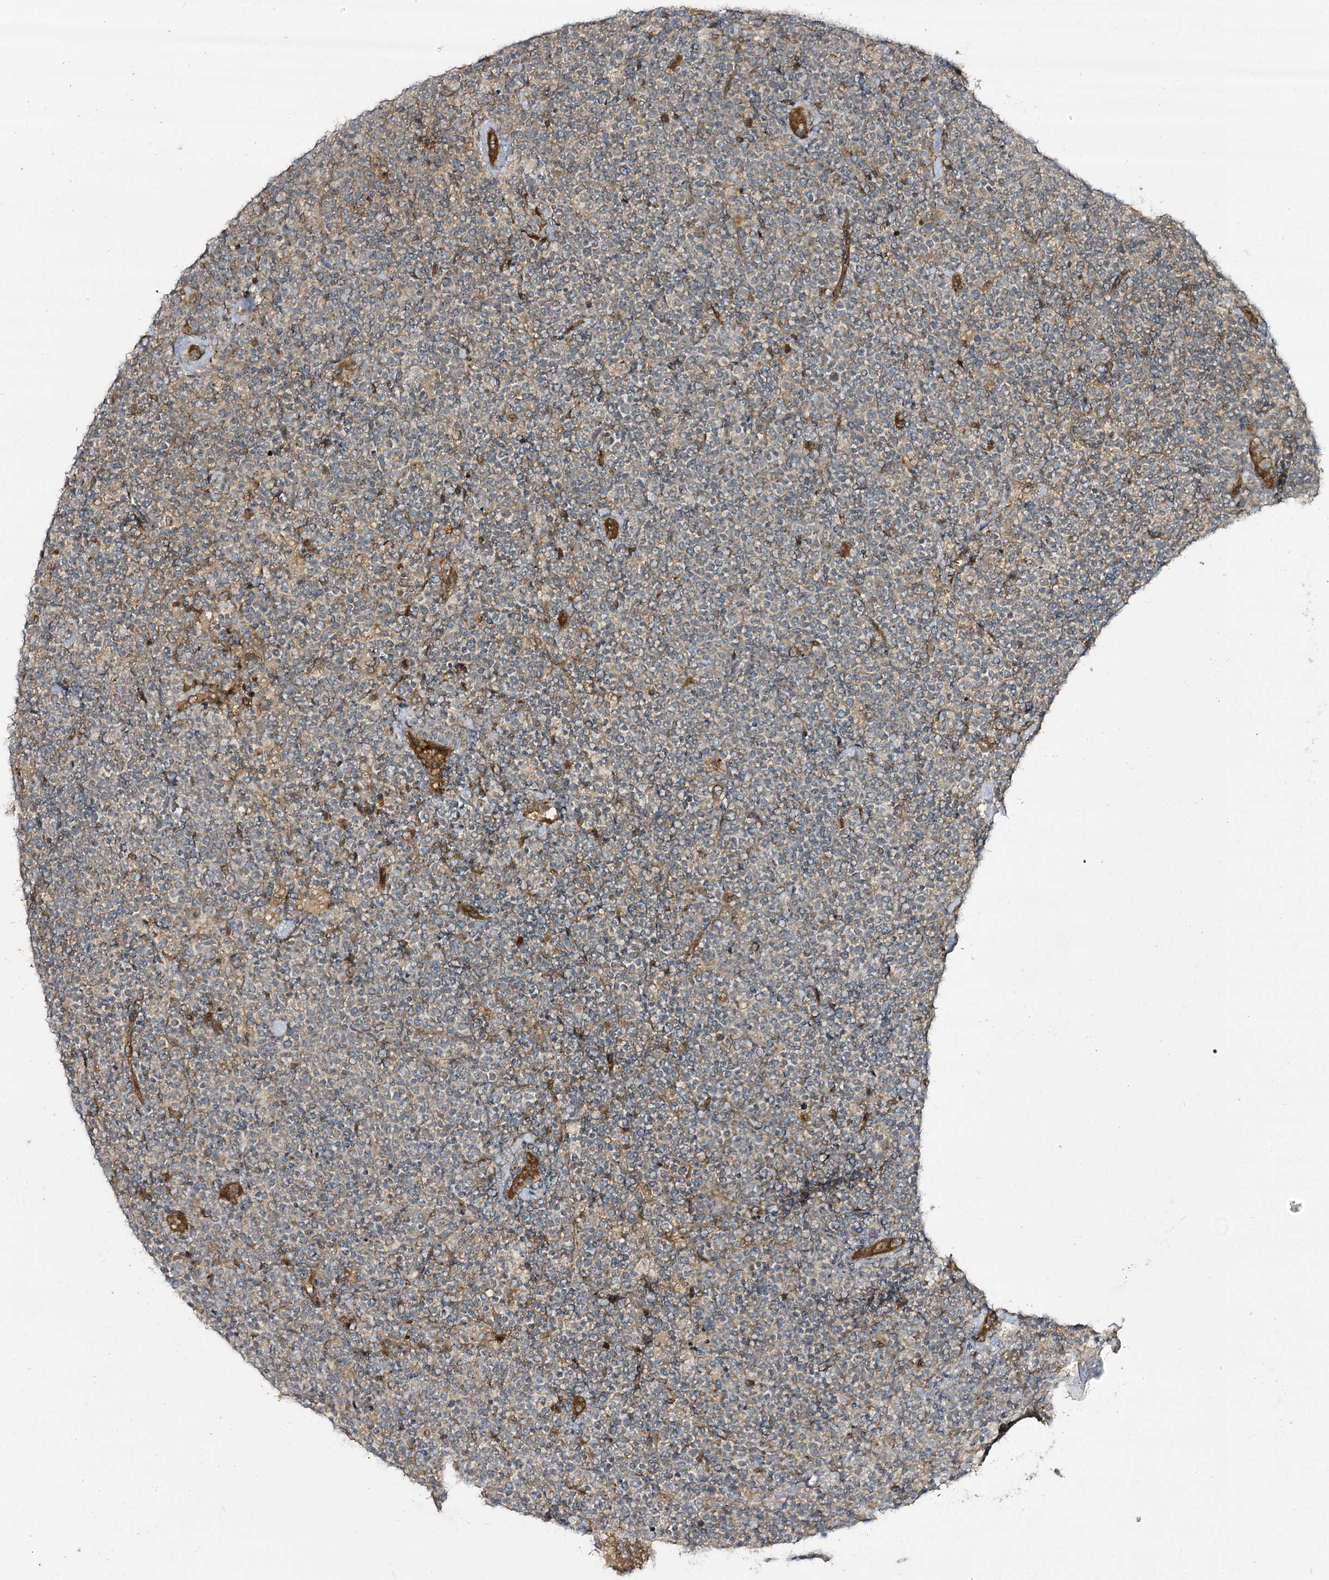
{"staining": {"intensity": "weak", "quantity": ">75%", "location": "cytoplasmic/membranous"}, "tissue": "lymphoma", "cell_type": "Tumor cells", "image_type": "cancer", "snomed": [{"axis": "morphology", "description": "Malignant lymphoma, non-Hodgkin's type, High grade"}, {"axis": "topography", "description": "Lymph node"}], "caption": "Immunohistochemistry histopathology image of neoplastic tissue: lymphoma stained using IHC reveals low levels of weak protein expression localized specifically in the cytoplasmic/membranous of tumor cells, appearing as a cytoplasmic/membranous brown color.", "gene": "C11orf80", "patient": {"sex": "male", "age": 61}}